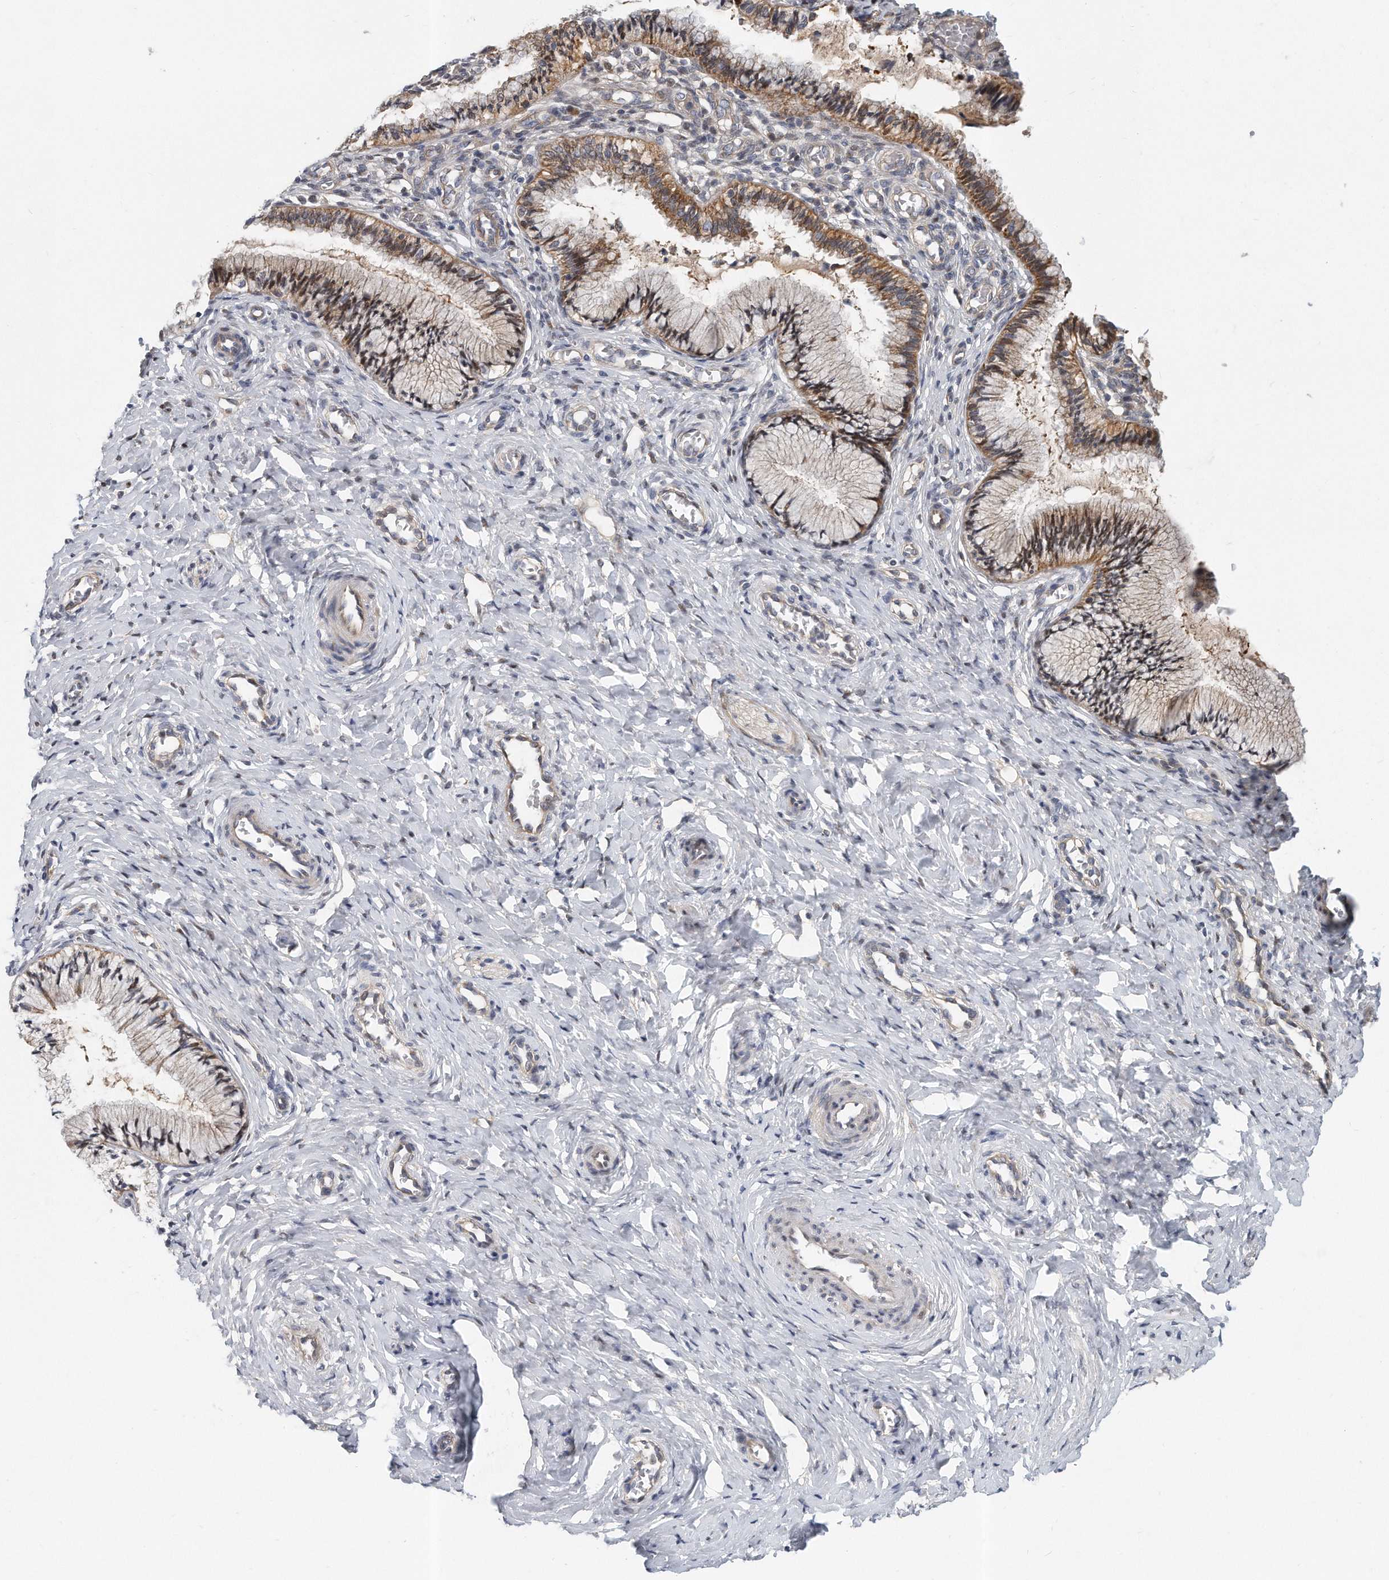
{"staining": {"intensity": "moderate", "quantity": ">75%", "location": "cytoplasmic/membranous,nuclear"}, "tissue": "cervix", "cell_type": "Glandular cells", "image_type": "normal", "snomed": [{"axis": "morphology", "description": "Normal tissue, NOS"}, {"axis": "topography", "description": "Cervix"}], "caption": "This histopathology image exhibits immunohistochemistry staining of unremarkable human cervix, with medium moderate cytoplasmic/membranous,nuclear staining in approximately >75% of glandular cells.", "gene": "PCDH8", "patient": {"sex": "female", "age": 27}}